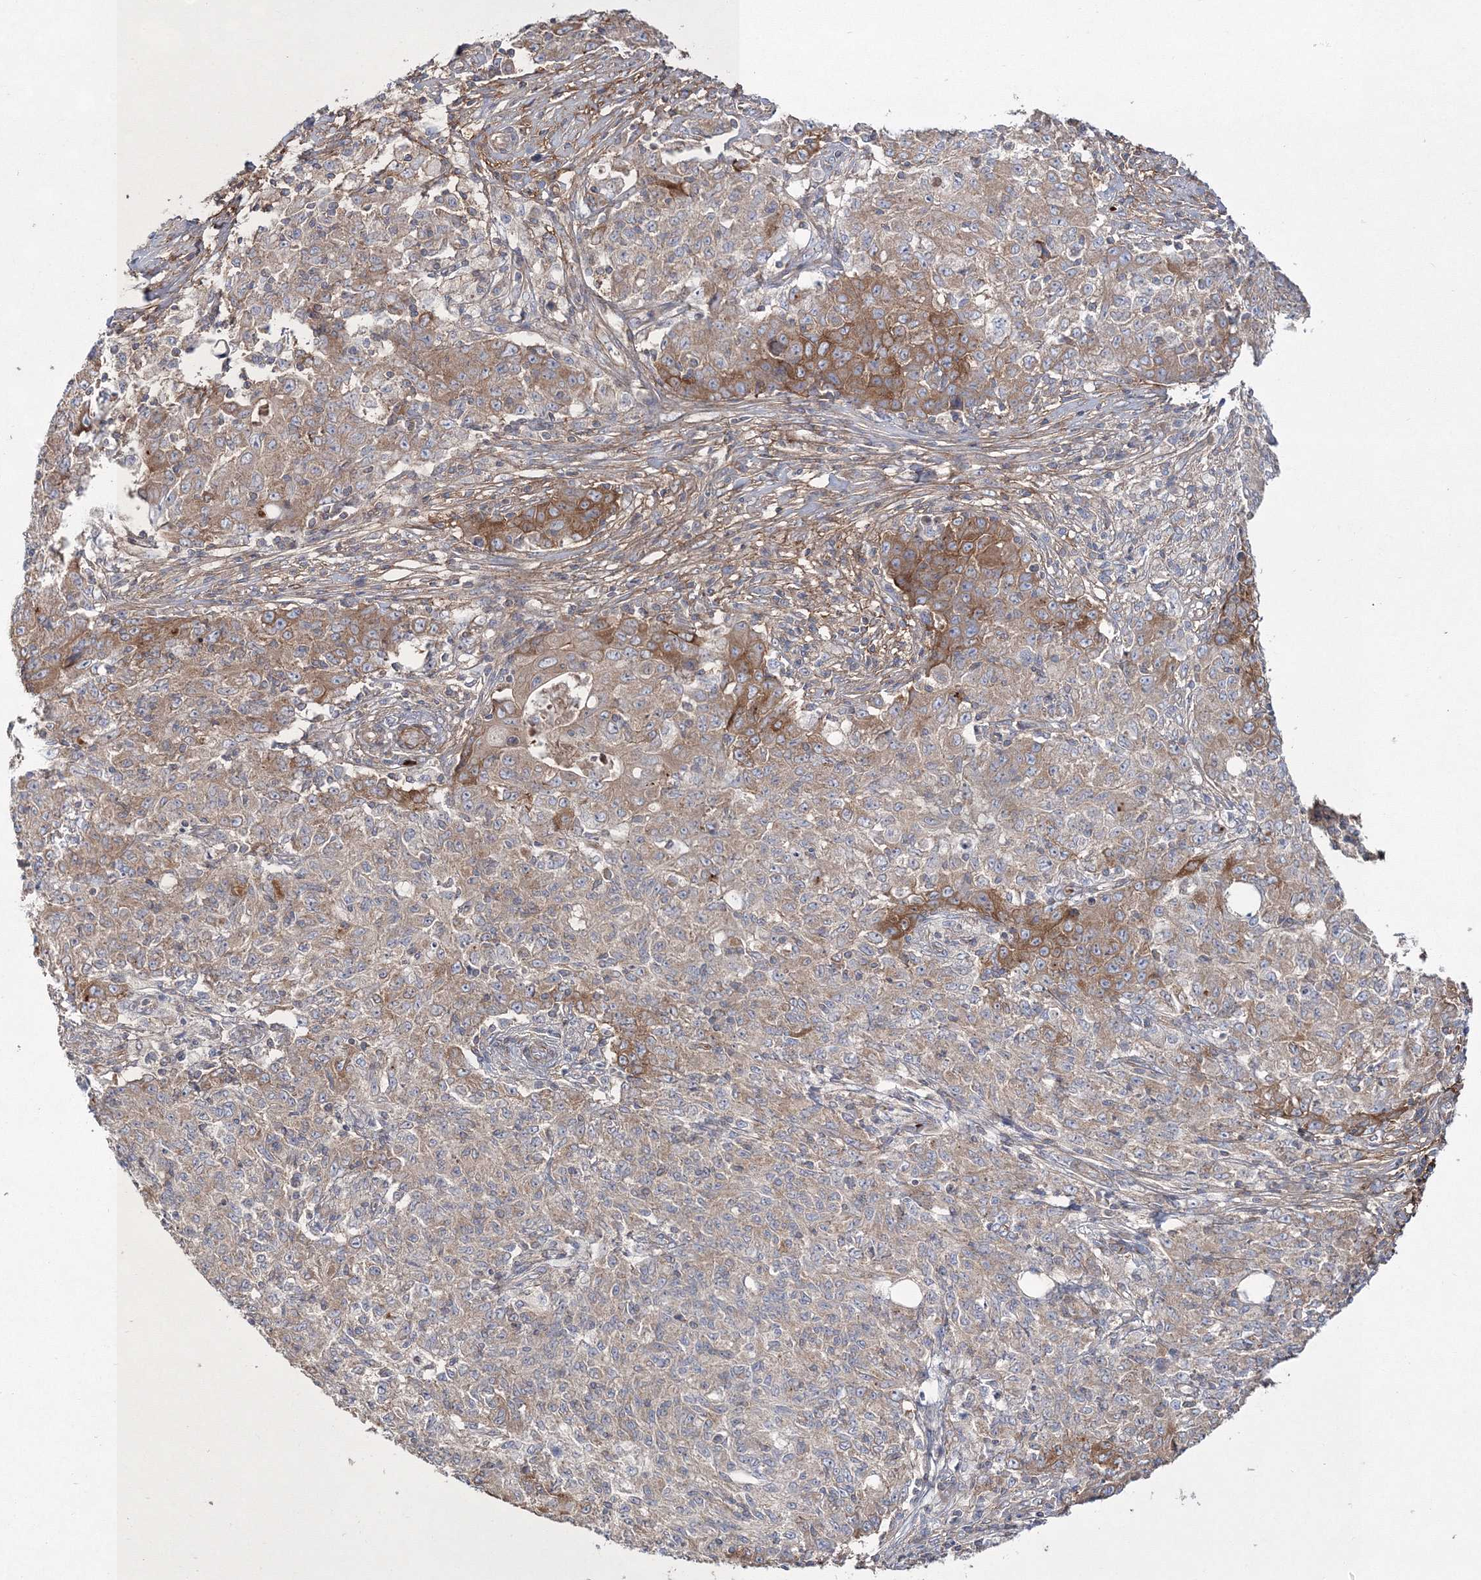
{"staining": {"intensity": "moderate", "quantity": ">75%", "location": "cytoplasmic/membranous"}, "tissue": "ovarian cancer", "cell_type": "Tumor cells", "image_type": "cancer", "snomed": [{"axis": "morphology", "description": "Carcinoma, endometroid"}, {"axis": "topography", "description": "Ovary"}], "caption": "A micrograph showing moderate cytoplasmic/membranous expression in about >75% of tumor cells in ovarian cancer (endometroid carcinoma), as visualized by brown immunohistochemical staining.", "gene": "ZSWIM6", "patient": {"sex": "female", "age": 42}}